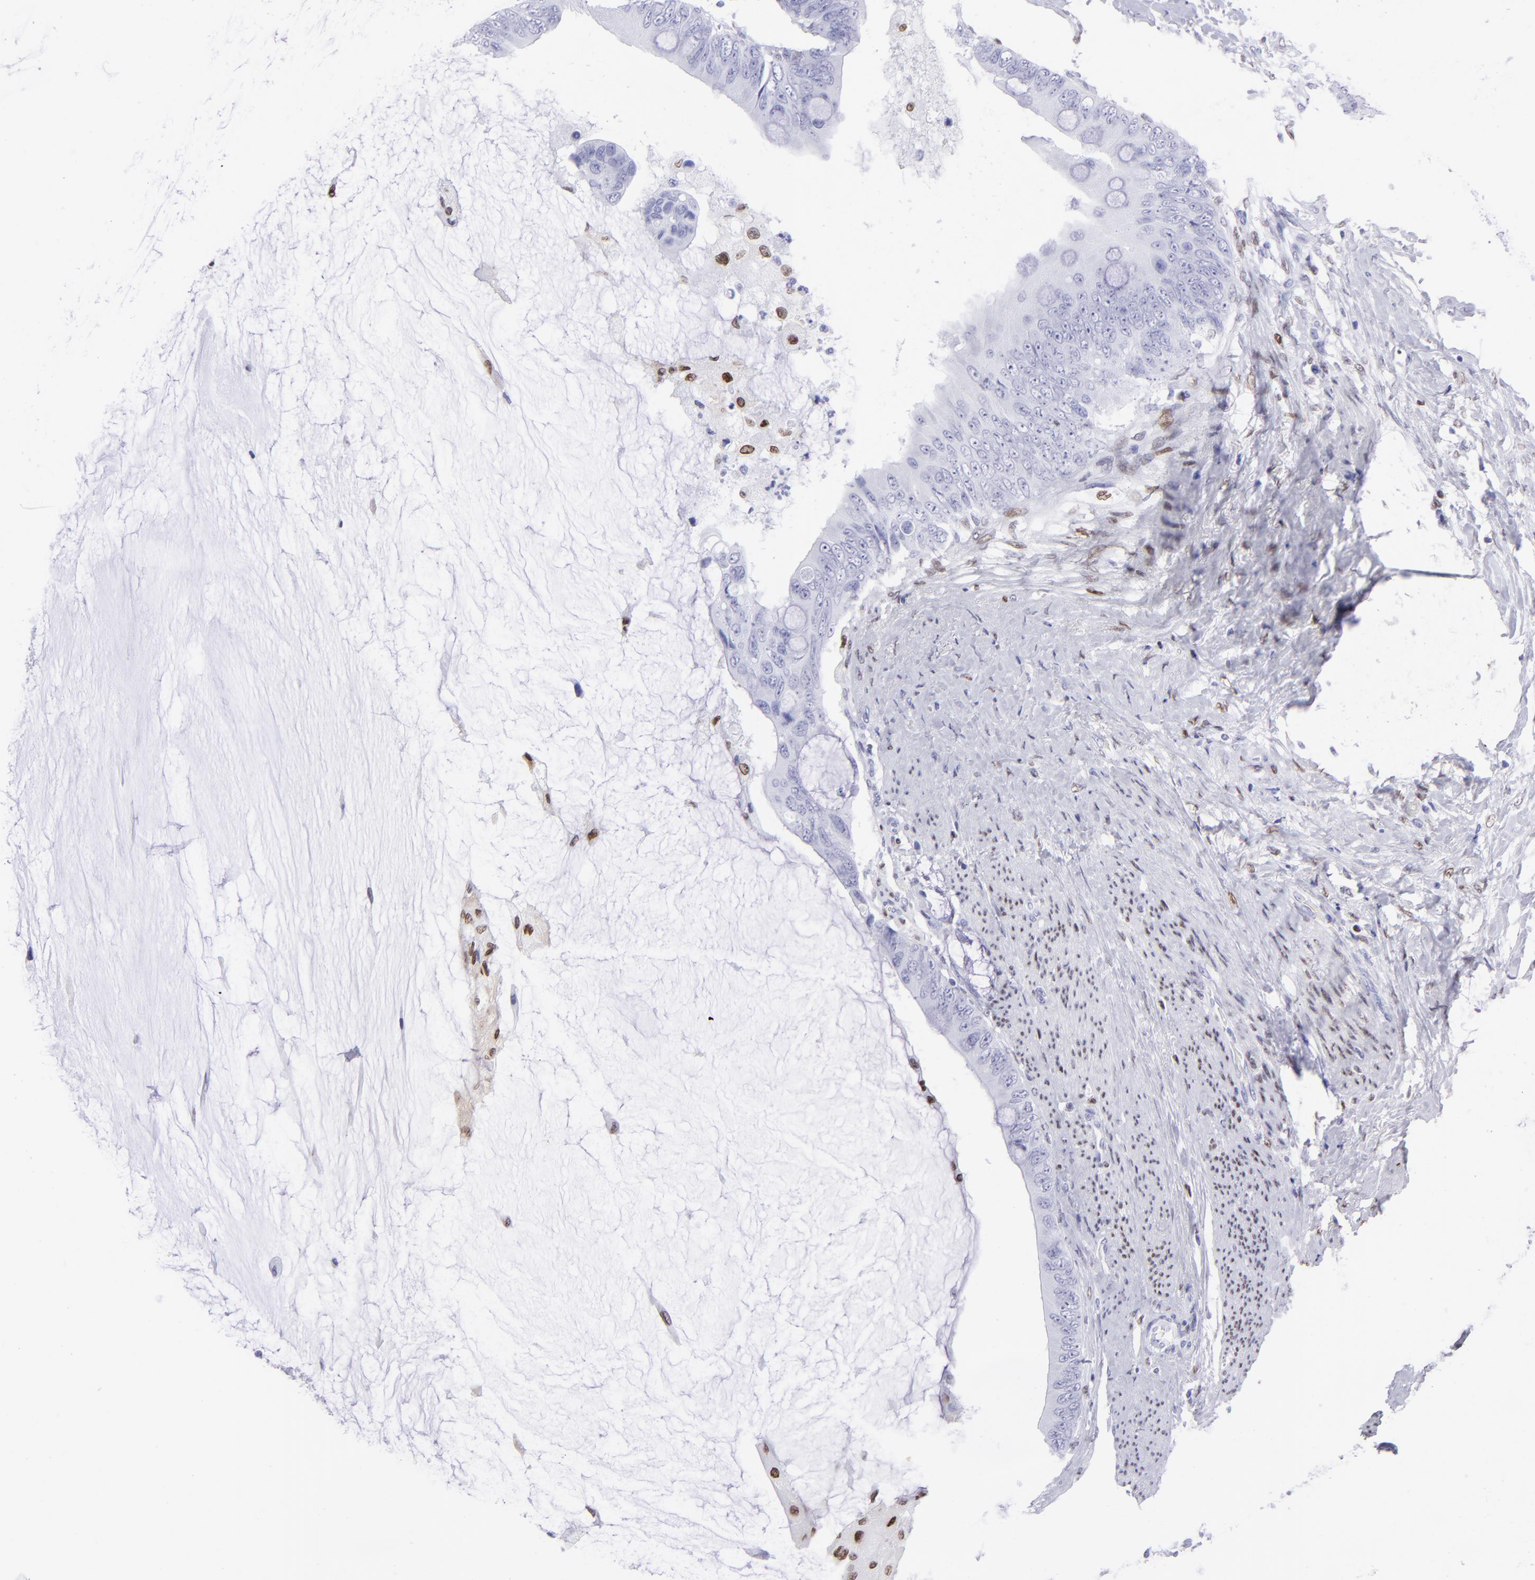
{"staining": {"intensity": "negative", "quantity": "none", "location": "none"}, "tissue": "colorectal cancer", "cell_type": "Tumor cells", "image_type": "cancer", "snomed": [{"axis": "morphology", "description": "Normal tissue, NOS"}, {"axis": "morphology", "description": "Adenocarcinoma, NOS"}, {"axis": "topography", "description": "Rectum"}, {"axis": "topography", "description": "Peripheral nerve tissue"}], "caption": "The photomicrograph exhibits no significant staining in tumor cells of adenocarcinoma (colorectal).", "gene": "MITF", "patient": {"sex": "female", "age": 77}}